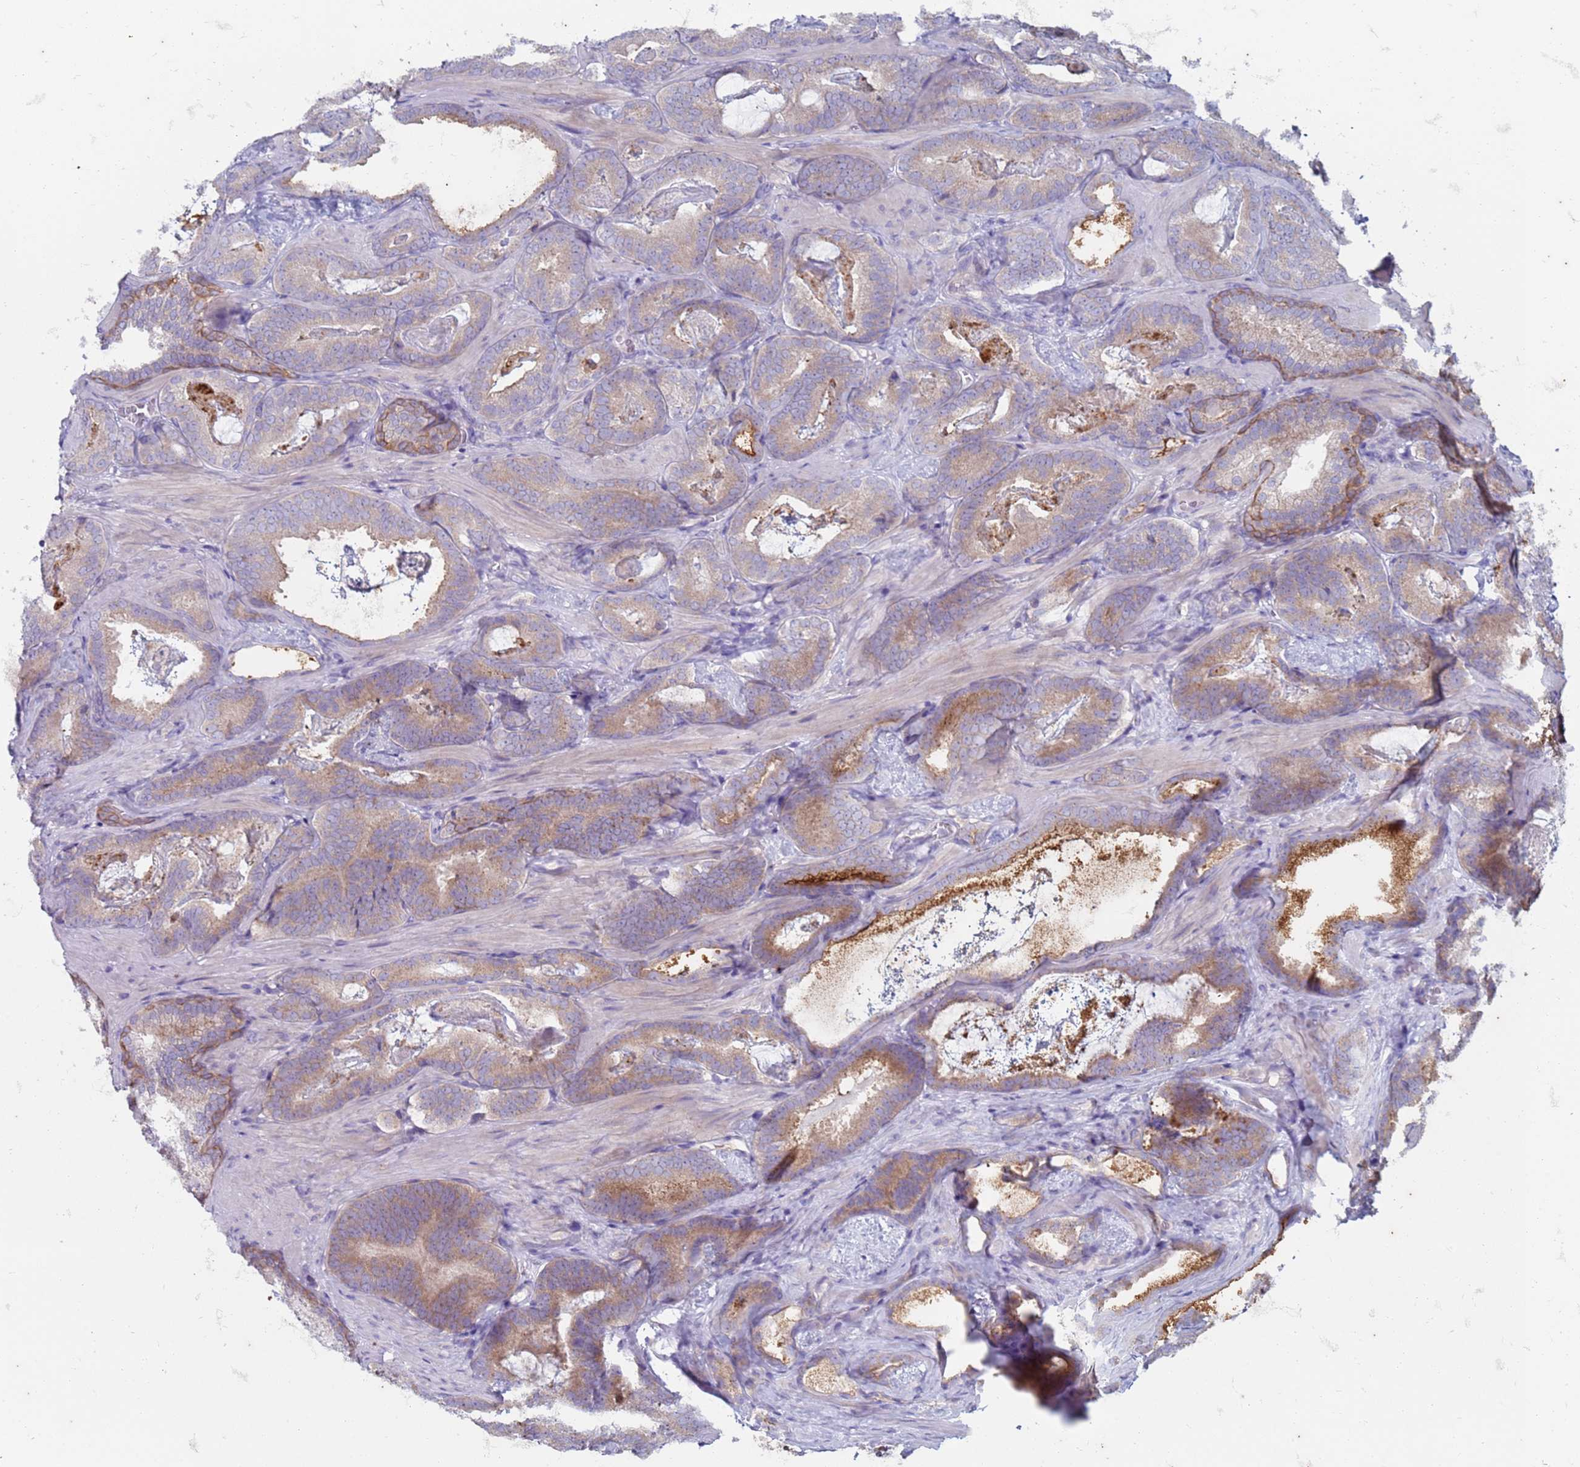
{"staining": {"intensity": "weak", "quantity": "25%-75%", "location": "cytoplasmic/membranous"}, "tissue": "prostate cancer", "cell_type": "Tumor cells", "image_type": "cancer", "snomed": [{"axis": "morphology", "description": "Adenocarcinoma, Low grade"}, {"axis": "topography", "description": "Prostate"}], "caption": "Weak cytoplasmic/membranous expression for a protein is appreciated in about 25%-75% of tumor cells of low-grade adenocarcinoma (prostate) using immunohistochemistry.", "gene": "SUCO", "patient": {"sex": "male", "age": 60}}